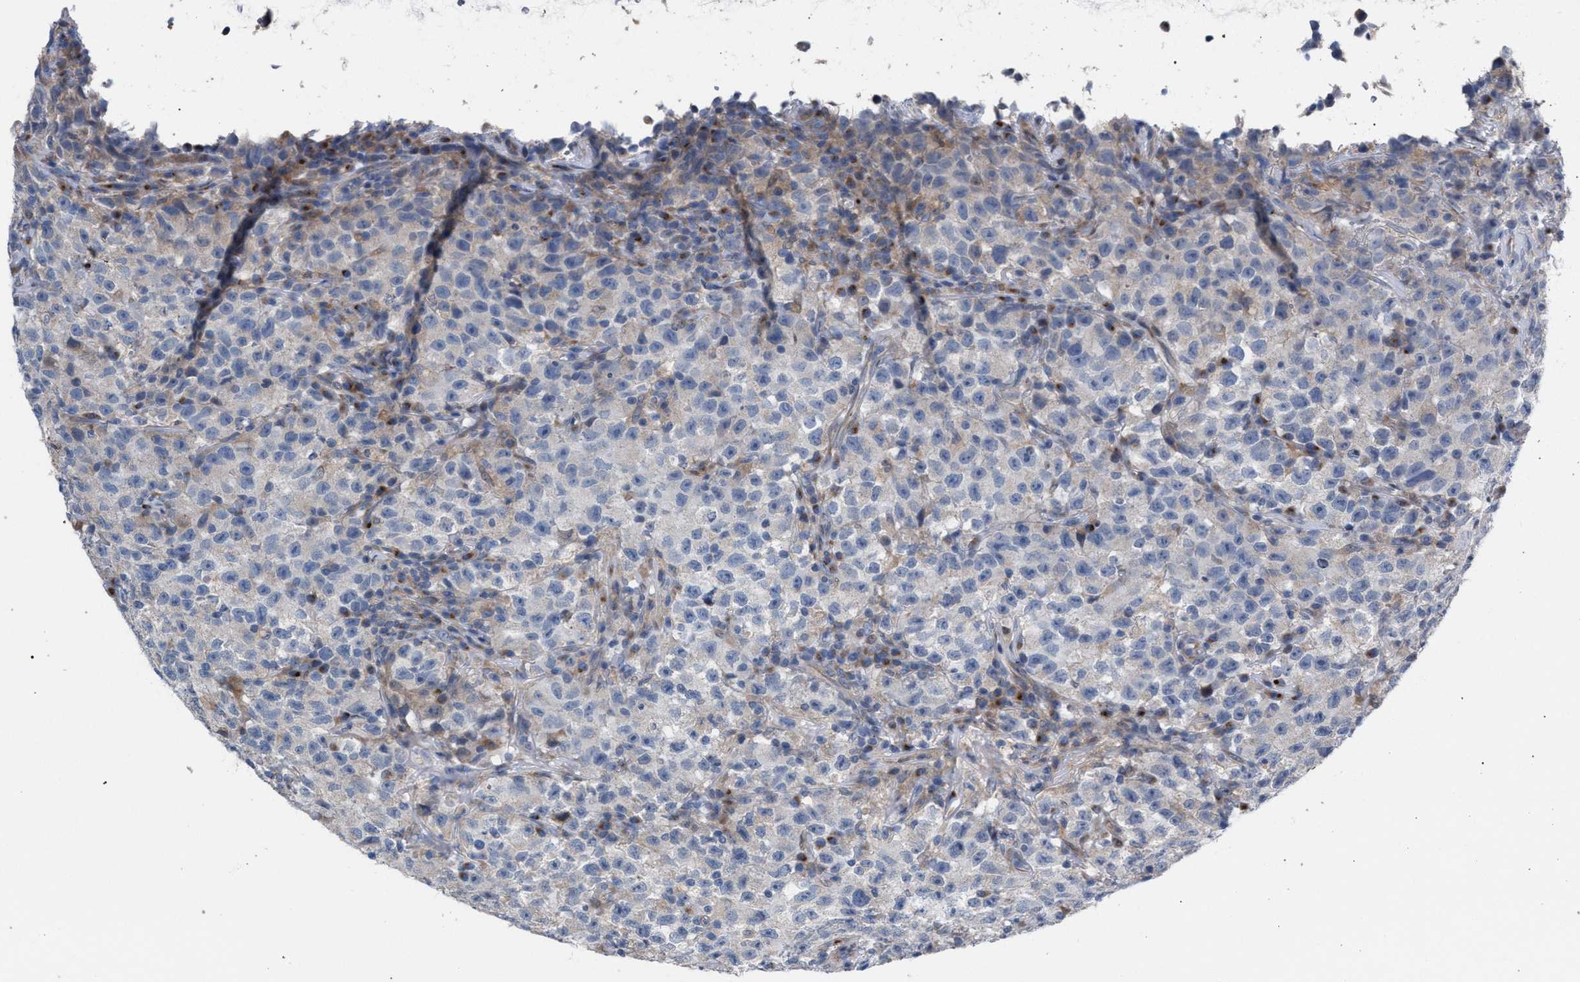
{"staining": {"intensity": "negative", "quantity": "none", "location": "none"}, "tissue": "testis cancer", "cell_type": "Tumor cells", "image_type": "cancer", "snomed": [{"axis": "morphology", "description": "Seminoma, NOS"}, {"axis": "topography", "description": "Testis"}], "caption": "Image shows no protein staining in tumor cells of testis cancer (seminoma) tissue.", "gene": "RNF135", "patient": {"sex": "male", "age": 22}}